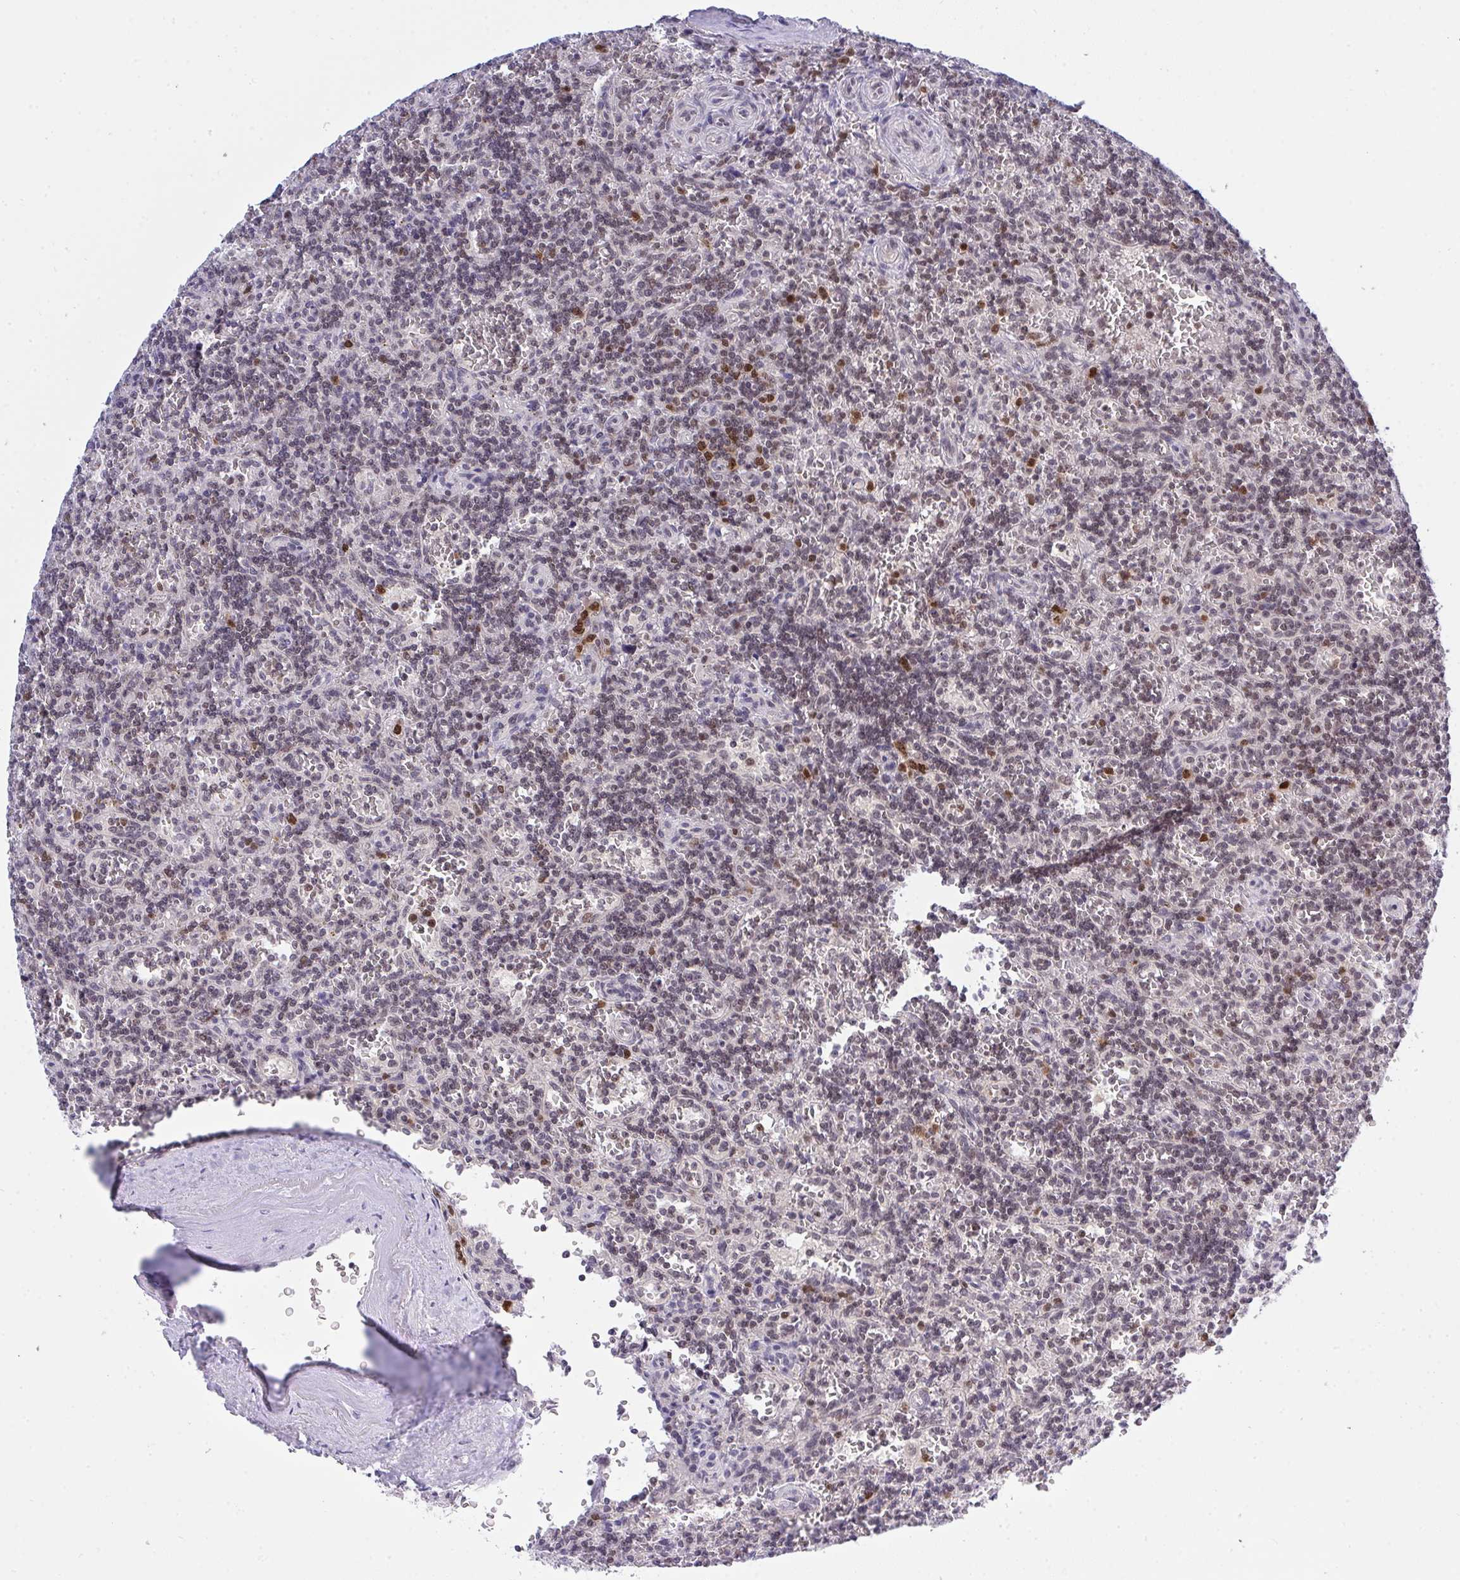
{"staining": {"intensity": "negative", "quantity": "none", "location": "none"}, "tissue": "lymphoma", "cell_type": "Tumor cells", "image_type": "cancer", "snomed": [{"axis": "morphology", "description": "Malignant lymphoma, non-Hodgkin's type, Low grade"}, {"axis": "topography", "description": "Spleen"}], "caption": "Immunohistochemical staining of human lymphoma exhibits no significant expression in tumor cells. (Stains: DAB immunohistochemistry with hematoxylin counter stain, Microscopy: brightfield microscopy at high magnification).", "gene": "RFC4", "patient": {"sex": "male", "age": 73}}